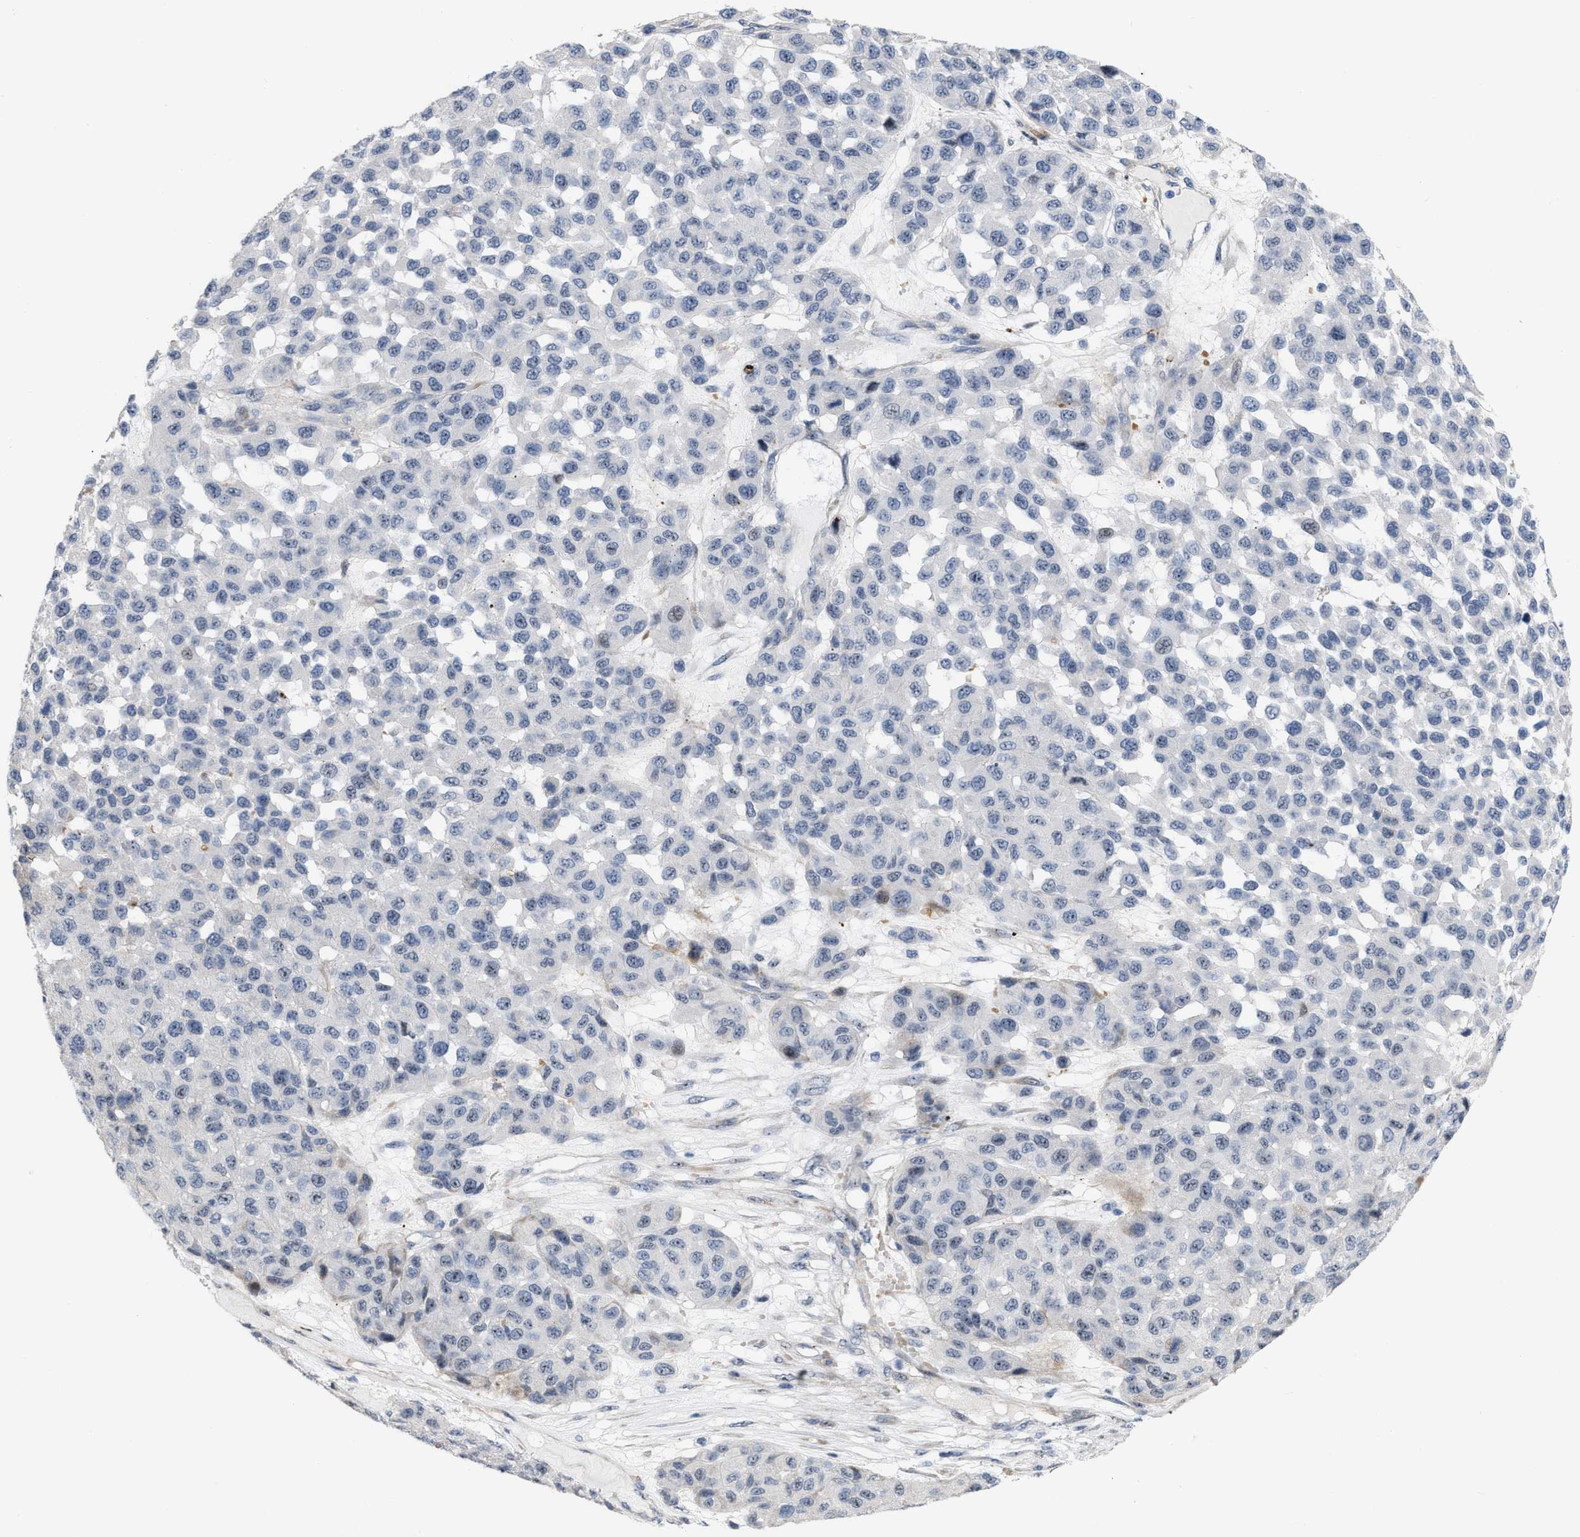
{"staining": {"intensity": "weak", "quantity": "<25%", "location": "nuclear"}, "tissue": "melanoma", "cell_type": "Tumor cells", "image_type": "cancer", "snomed": [{"axis": "morphology", "description": "Malignant melanoma, NOS"}, {"axis": "topography", "description": "Skin"}], "caption": "This is a micrograph of IHC staining of melanoma, which shows no staining in tumor cells.", "gene": "POLR1F", "patient": {"sex": "male", "age": 62}}